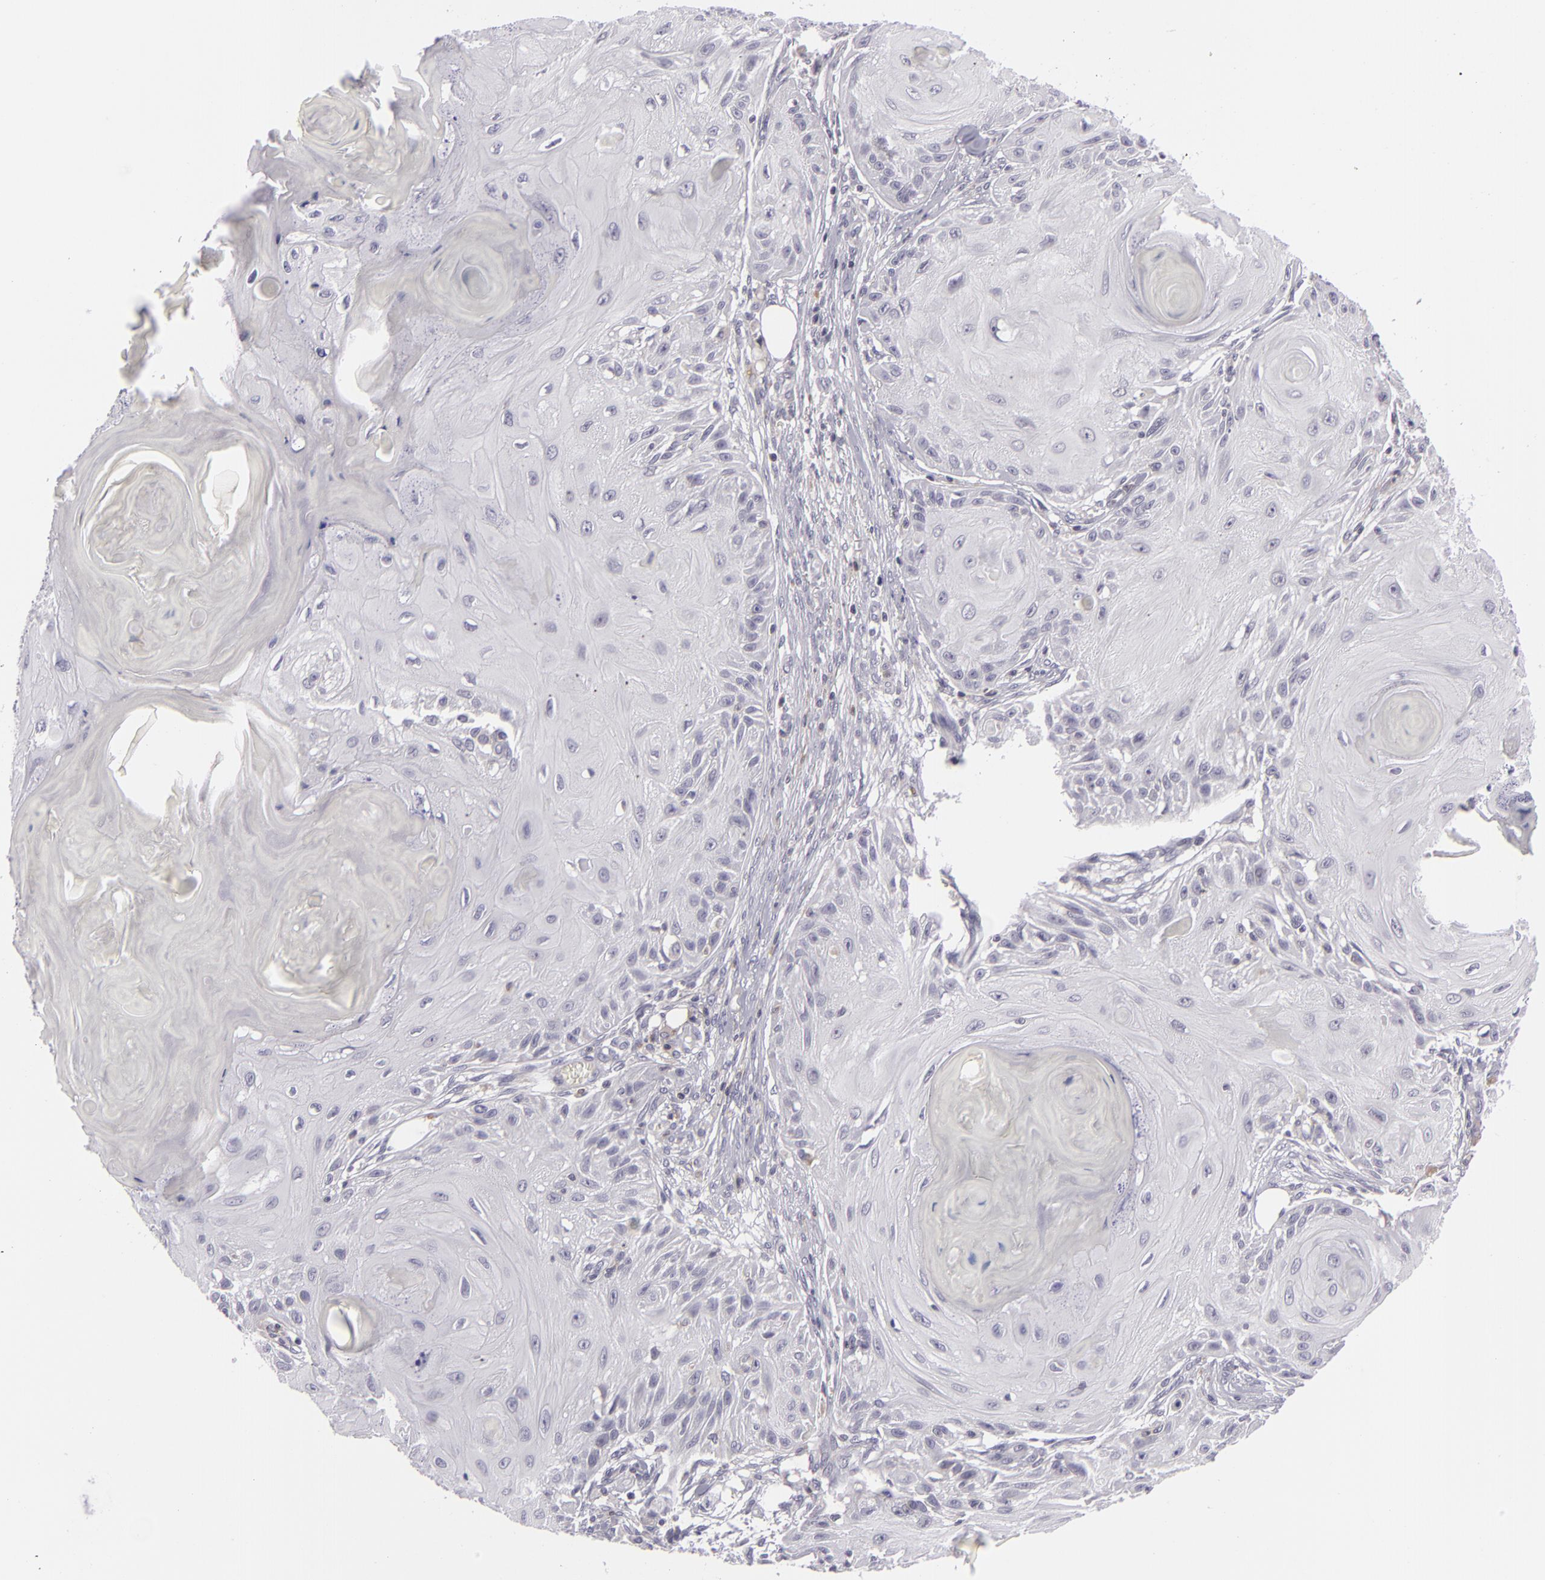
{"staining": {"intensity": "negative", "quantity": "none", "location": "none"}, "tissue": "skin cancer", "cell_type": "Tumor cells", "image_type": "cancer", "snomed": [{"axis": "morphology", "description": "Squamous cell carcinoma, NOS"}, {"axis": "topography", "description": "Skin"}], "caption": "The image exhibits no staining of tumor cells in skin squamous cell carcinoma.", "gene": "KCNAB2", "patient": {"sex": "female", "age": 88}}